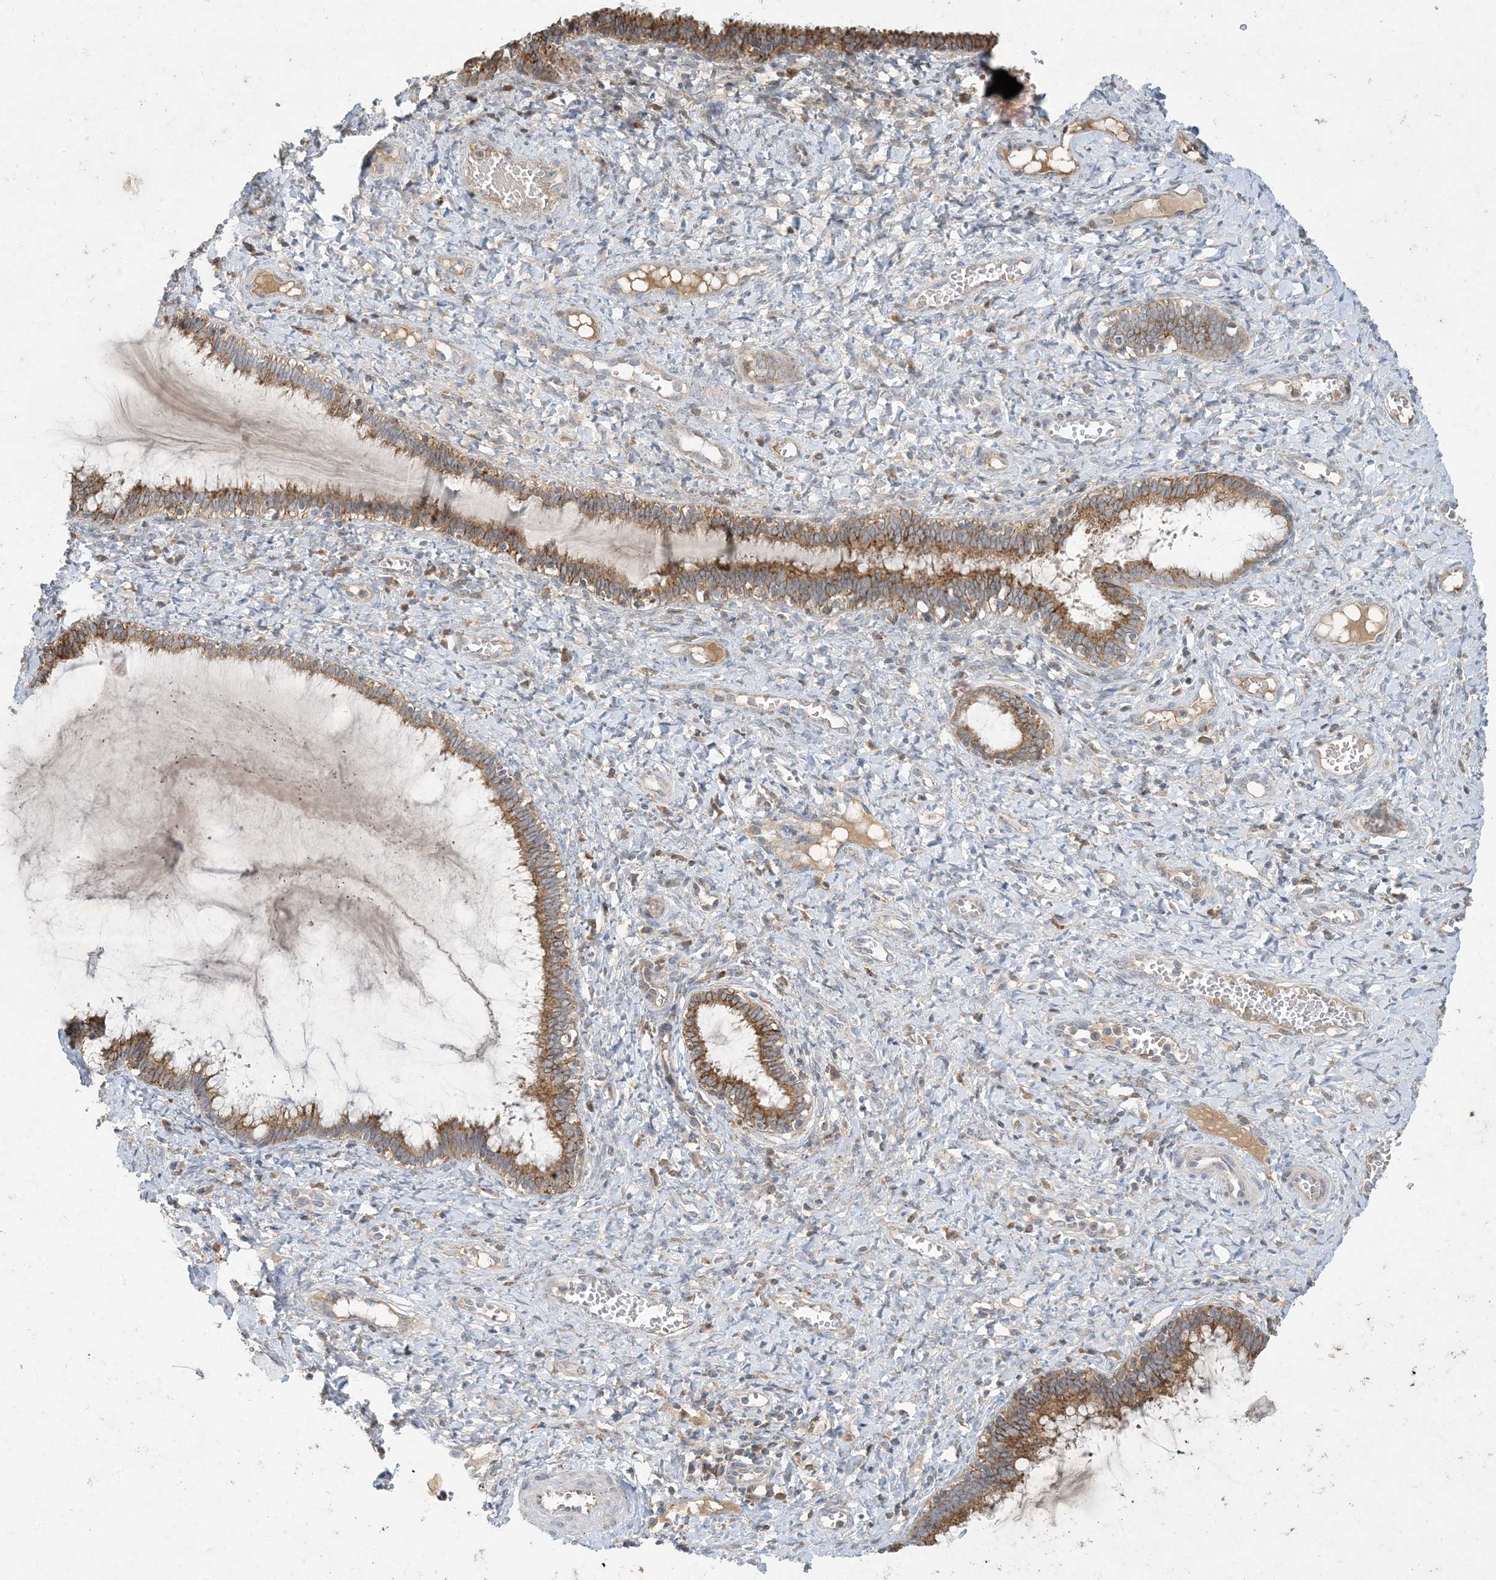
{"staining": {"intensity": "moderate", "quantity": "25%-75%", "location": "cytoplasmic/membranous"}, "tissue": "cervix", "cell_type": "Glandular cells", "image_type": "normal", "snomed": [{"axis": "morphology", "description": "Normal tissue, NOS"}, {"axis": "morphology", "description": "Adenocarcinoma, NOS"}, {"axis": "topography", "description": "Cervix"}], "caption": "About 25%-75% of glandular cells in unremarkable human cervix show moderate cytoplasmic/membranous protein expression as visualized by brown immunohistochemical staining.", "gene": "MRPS18A", "patient": {"sex": "female", "age": 29}}